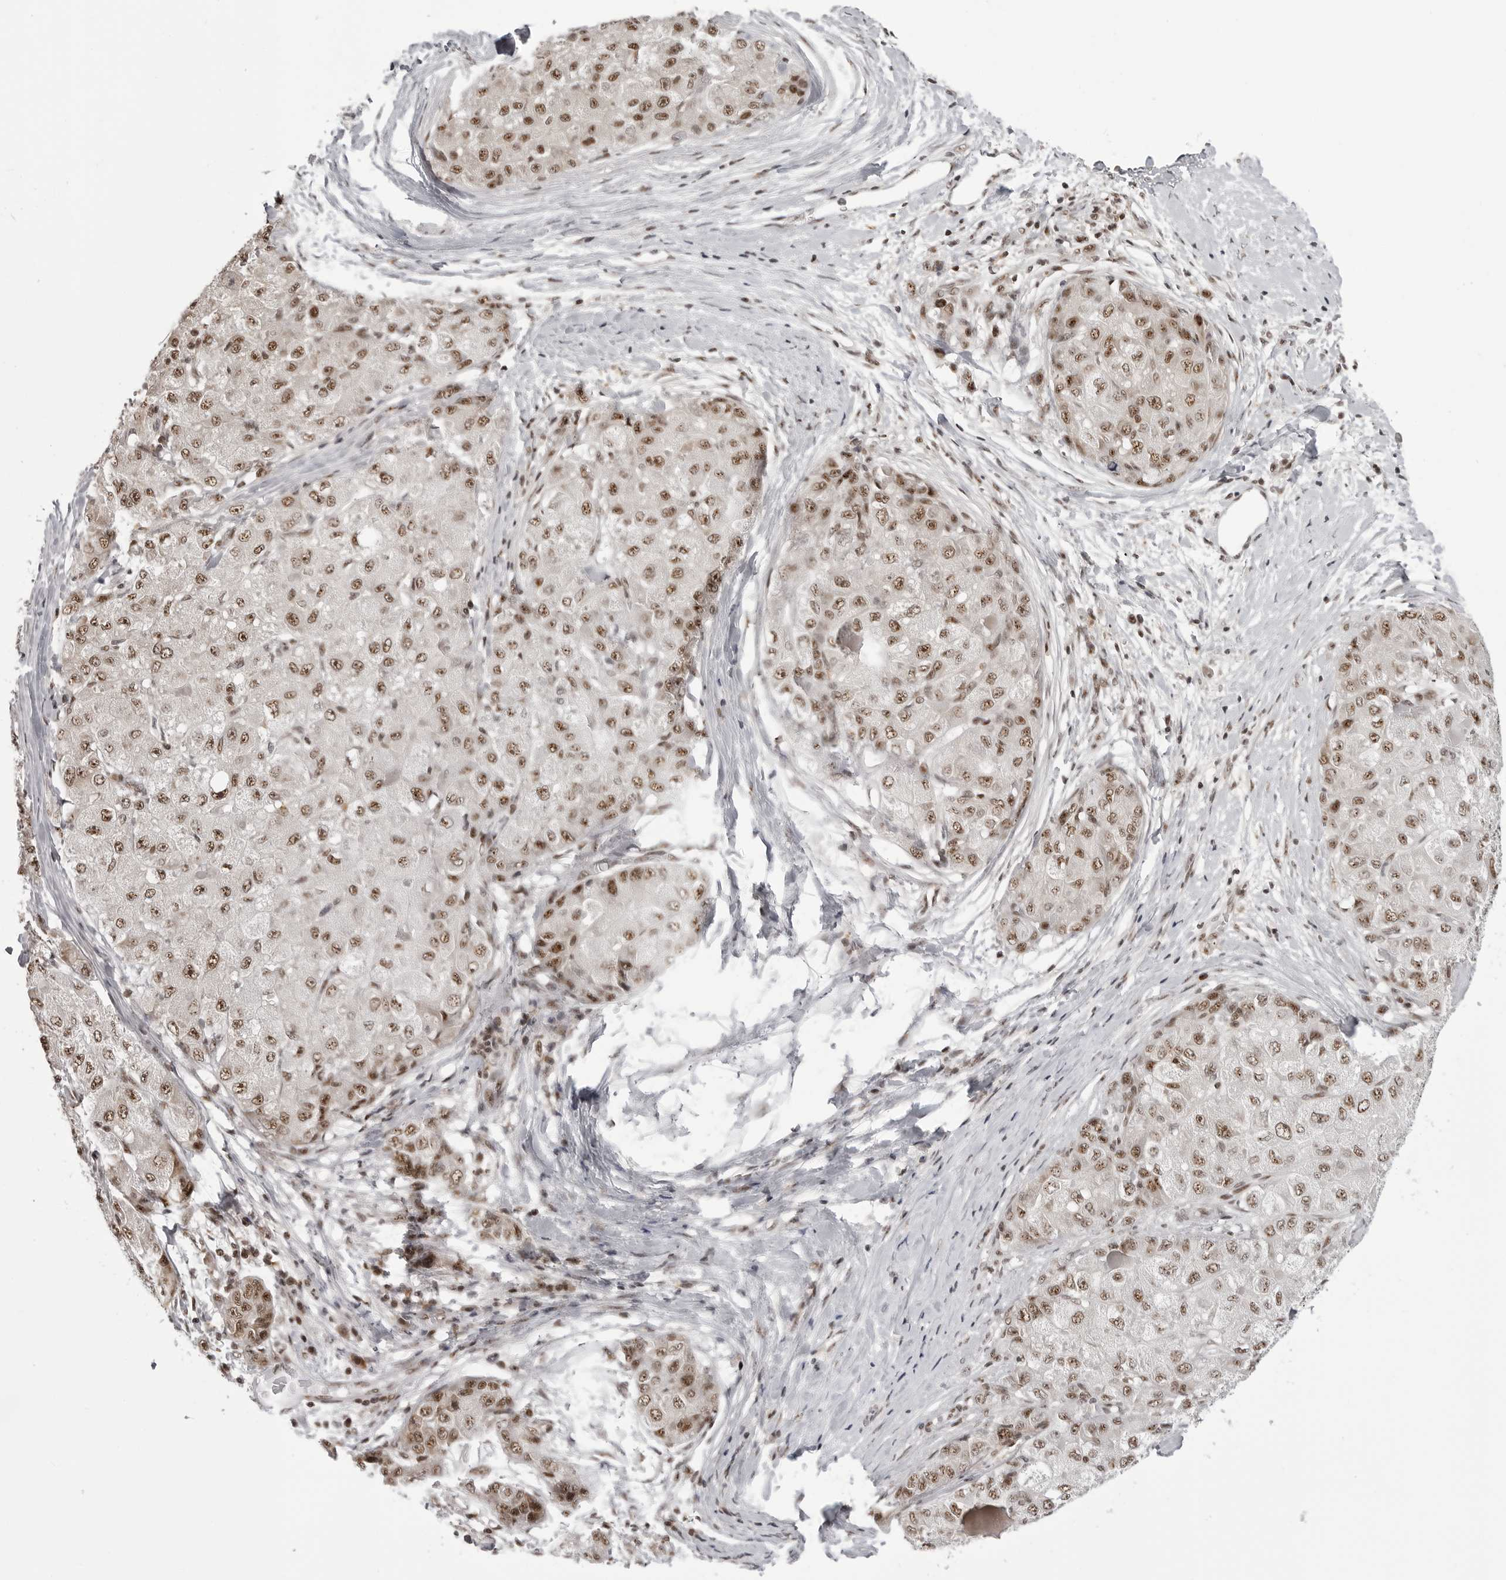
{"staining": {"intensity": "moderate", "quantity": ">75%", "location": "nuclear"}, "tissue": "liver cancer", "cell_type": "Tumor cells", "image_type": "cancer", "snomed": [{"axis": "morphology", "description": "Carcinoma, Hepatocellular, NOS"}, {"axis": "topography", "description": "Liver"}], "caption": "Protein expression analysis of liver cancer (hepatocellular carcinoma) reveals moderate nuclear expression in approximately >75% of tumor cells.", "gene": "WRAP53", "patient": {"sex": "male", "age": 80}}